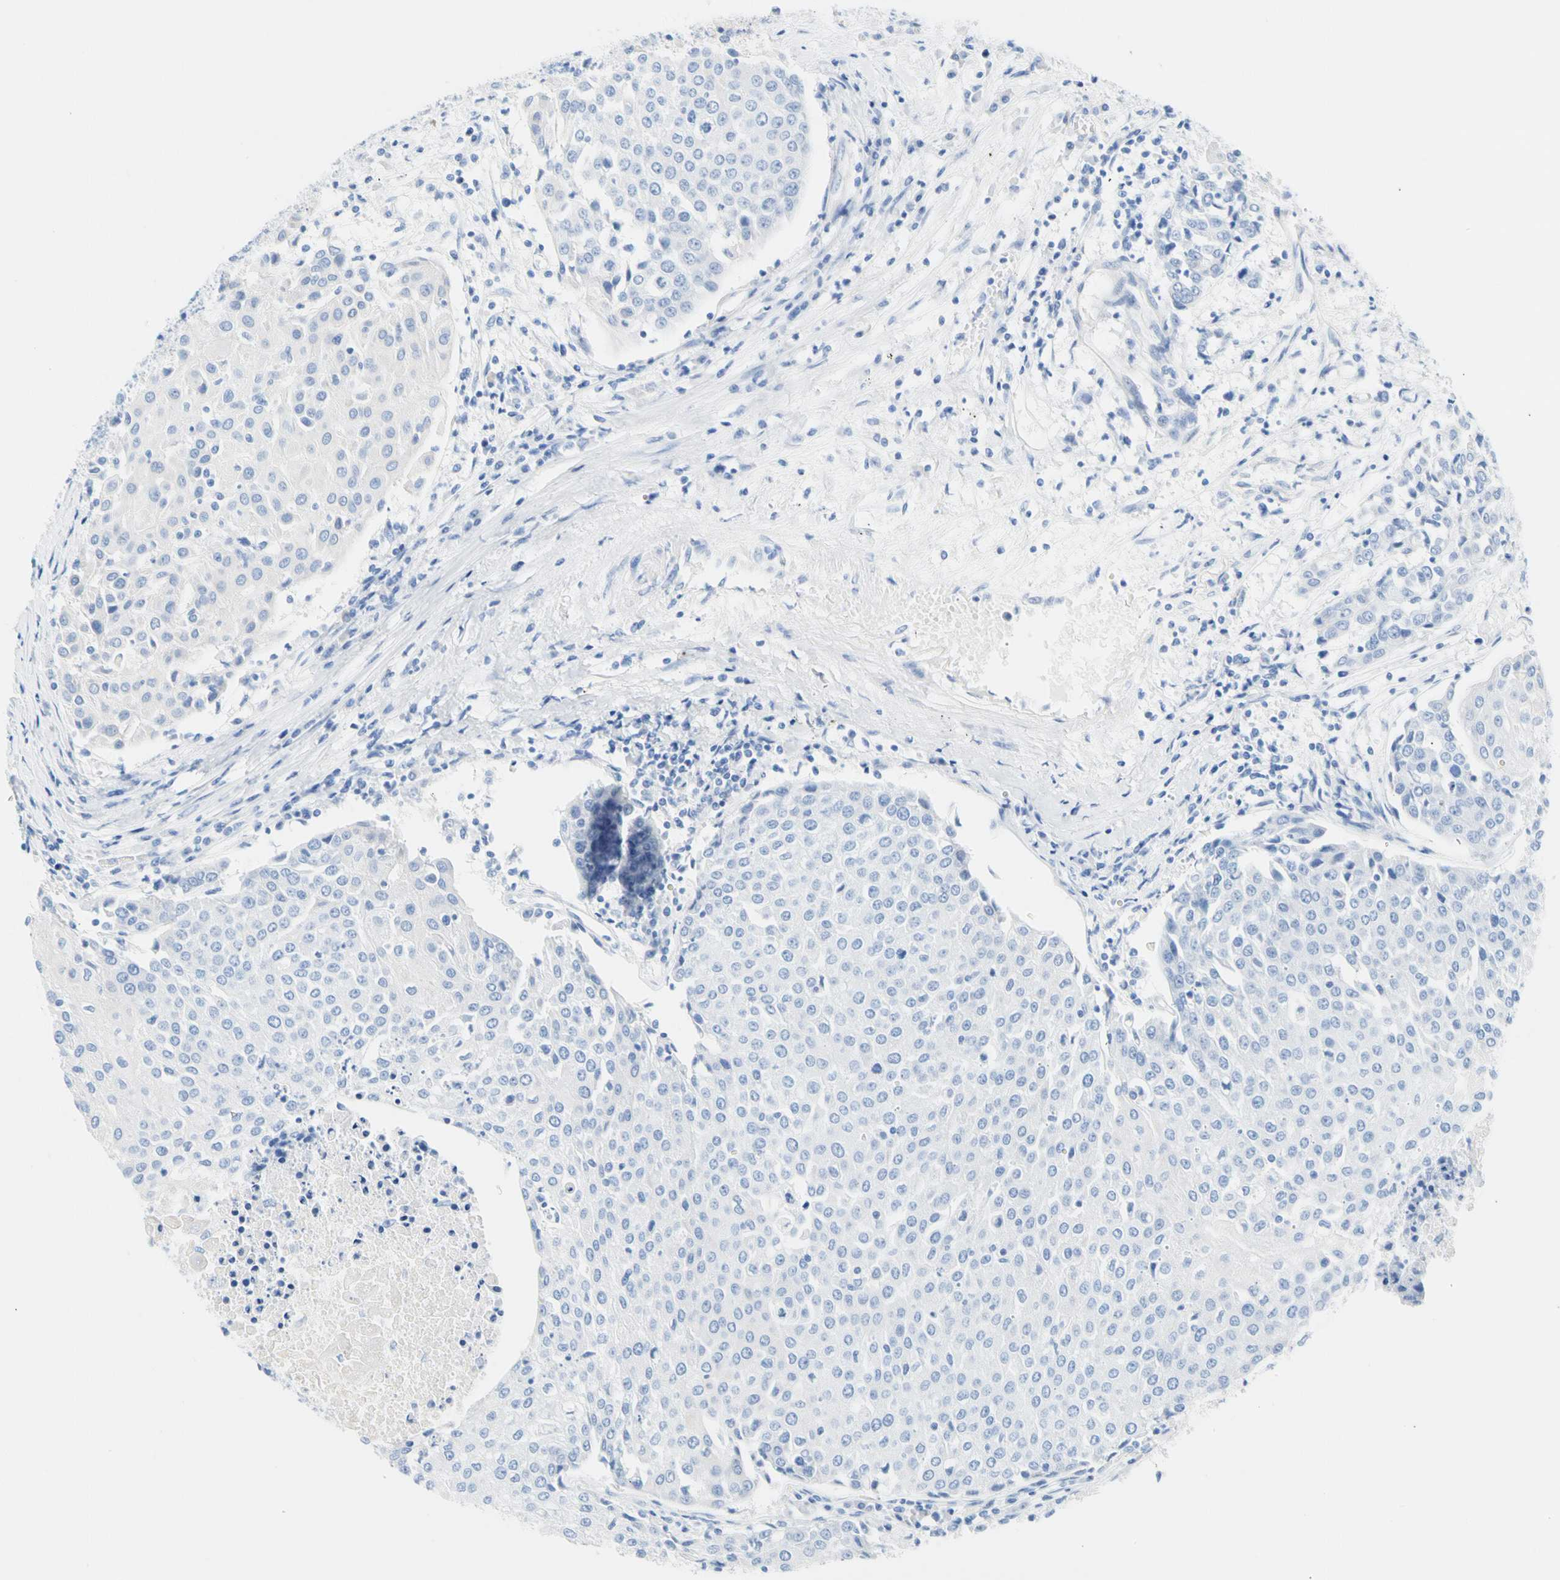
{"staining": {"intensity": "negative", "quantity": "none", "location": "none"}, "tissue": "urothelial cancer", "cell_type": "Tumor cells", "image_type": "cancer", "snomed": [{"axis": "morphology", "description": "Urothelial carcinoma, High grade"}, {"axis": "topography", "description": "Urinary bladder"}], "caption": "Urothelial carcinoma (high-grade) was stained to show a protein in brown. There is no significant staining in tumor cells.", "gene": "CEL", "patient": {"sex": "female", "age": 85}}